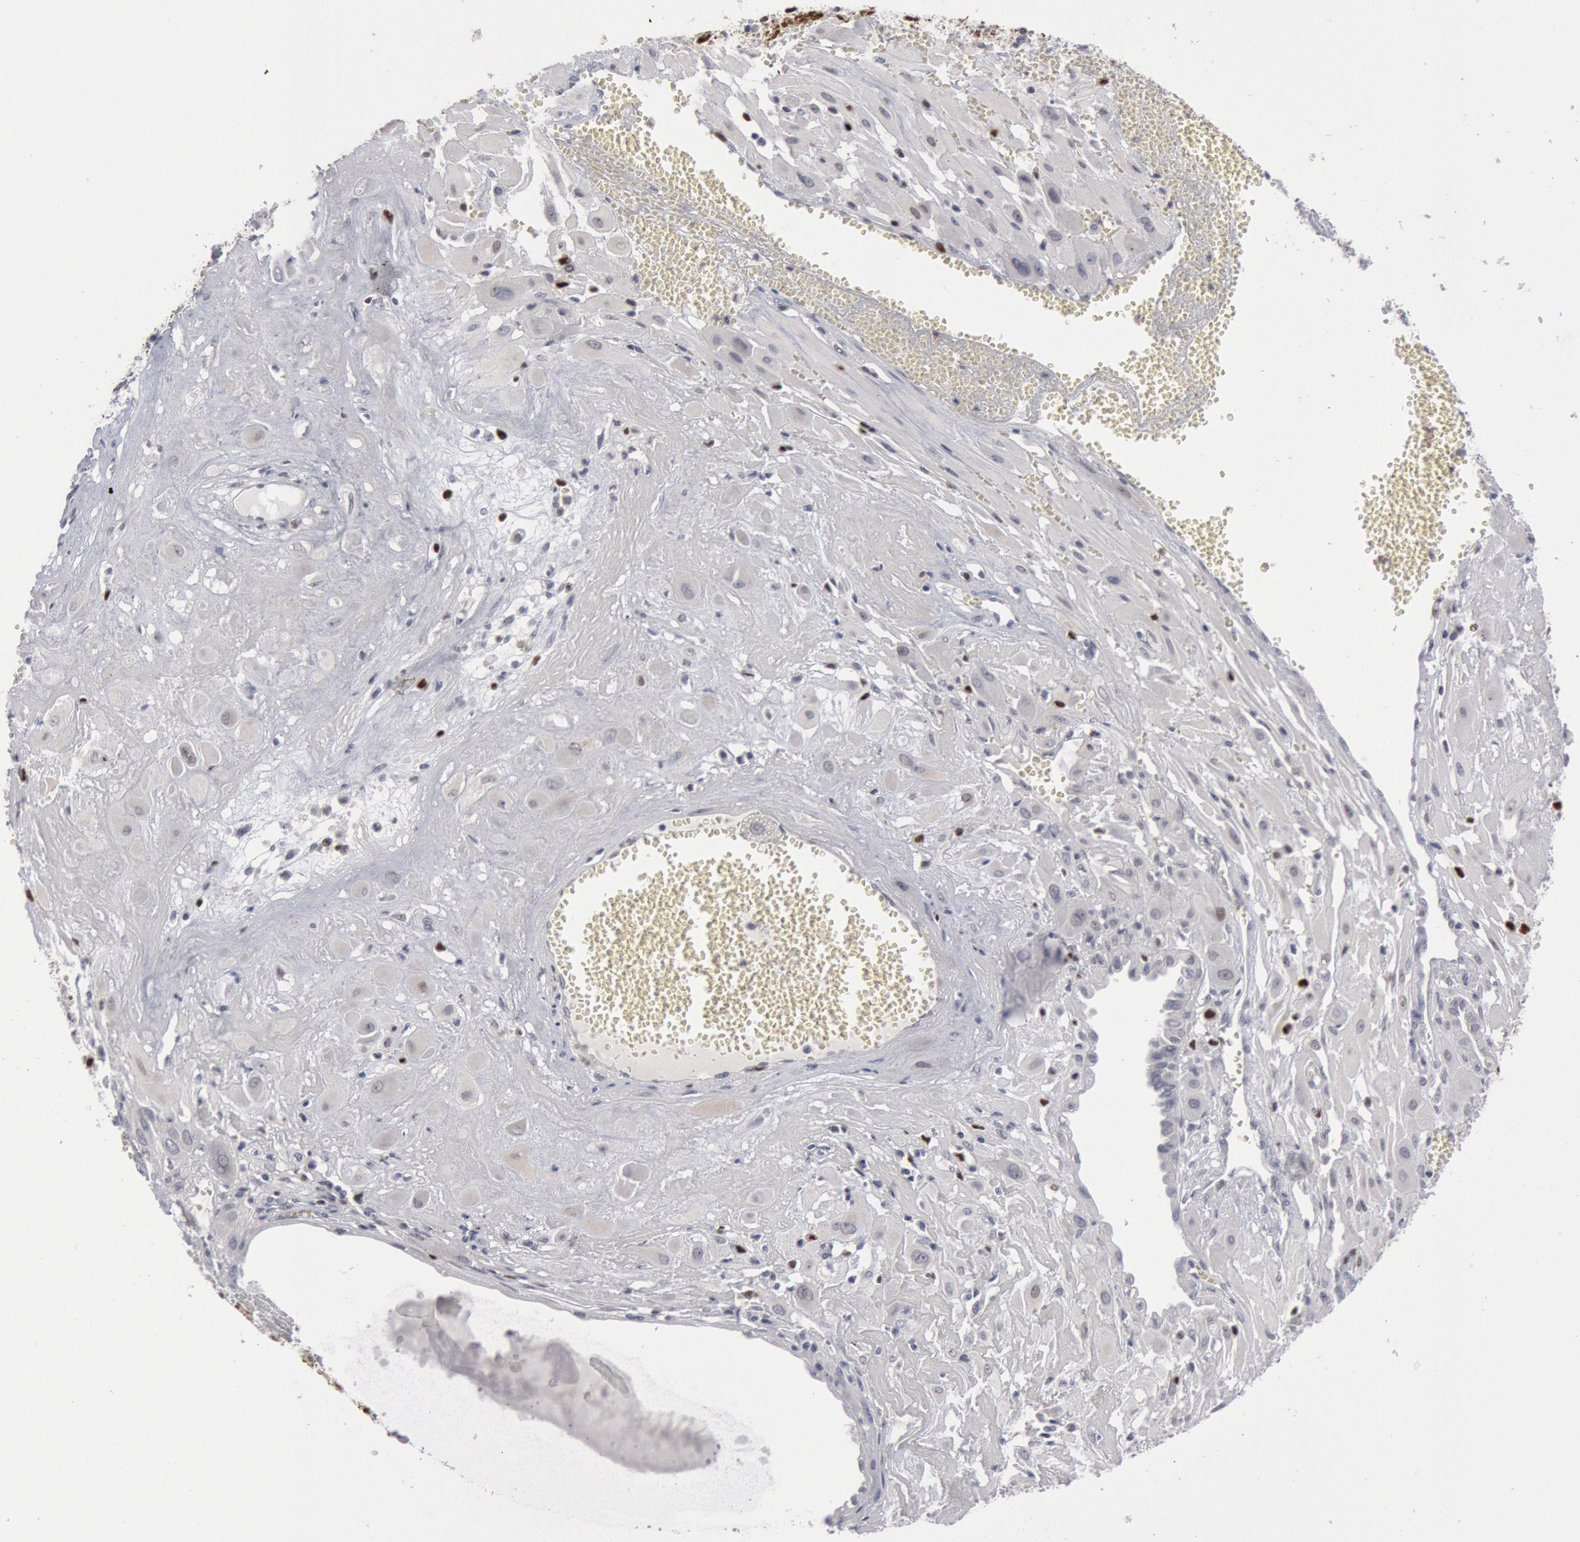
{"staining": {"intensity": "negative", "quantity": "none", "location": "none"}, "tissue": "cervical cancer", "cell_type": "Tumor cells", "image_type": "cancer", "snomed": [{"axis": "morphology", "description": "Squamous cell carcinoma, NOS"}, {"axis": "topography", "description": "Cervix"}], "caption": "An immunohistochemistry (IHC) image of cervical cancer is shown. There is no staining in tumor cells of cervical cancer.", "gene": "WDHD1", "patient": {"sex": "female", "age": 34}}